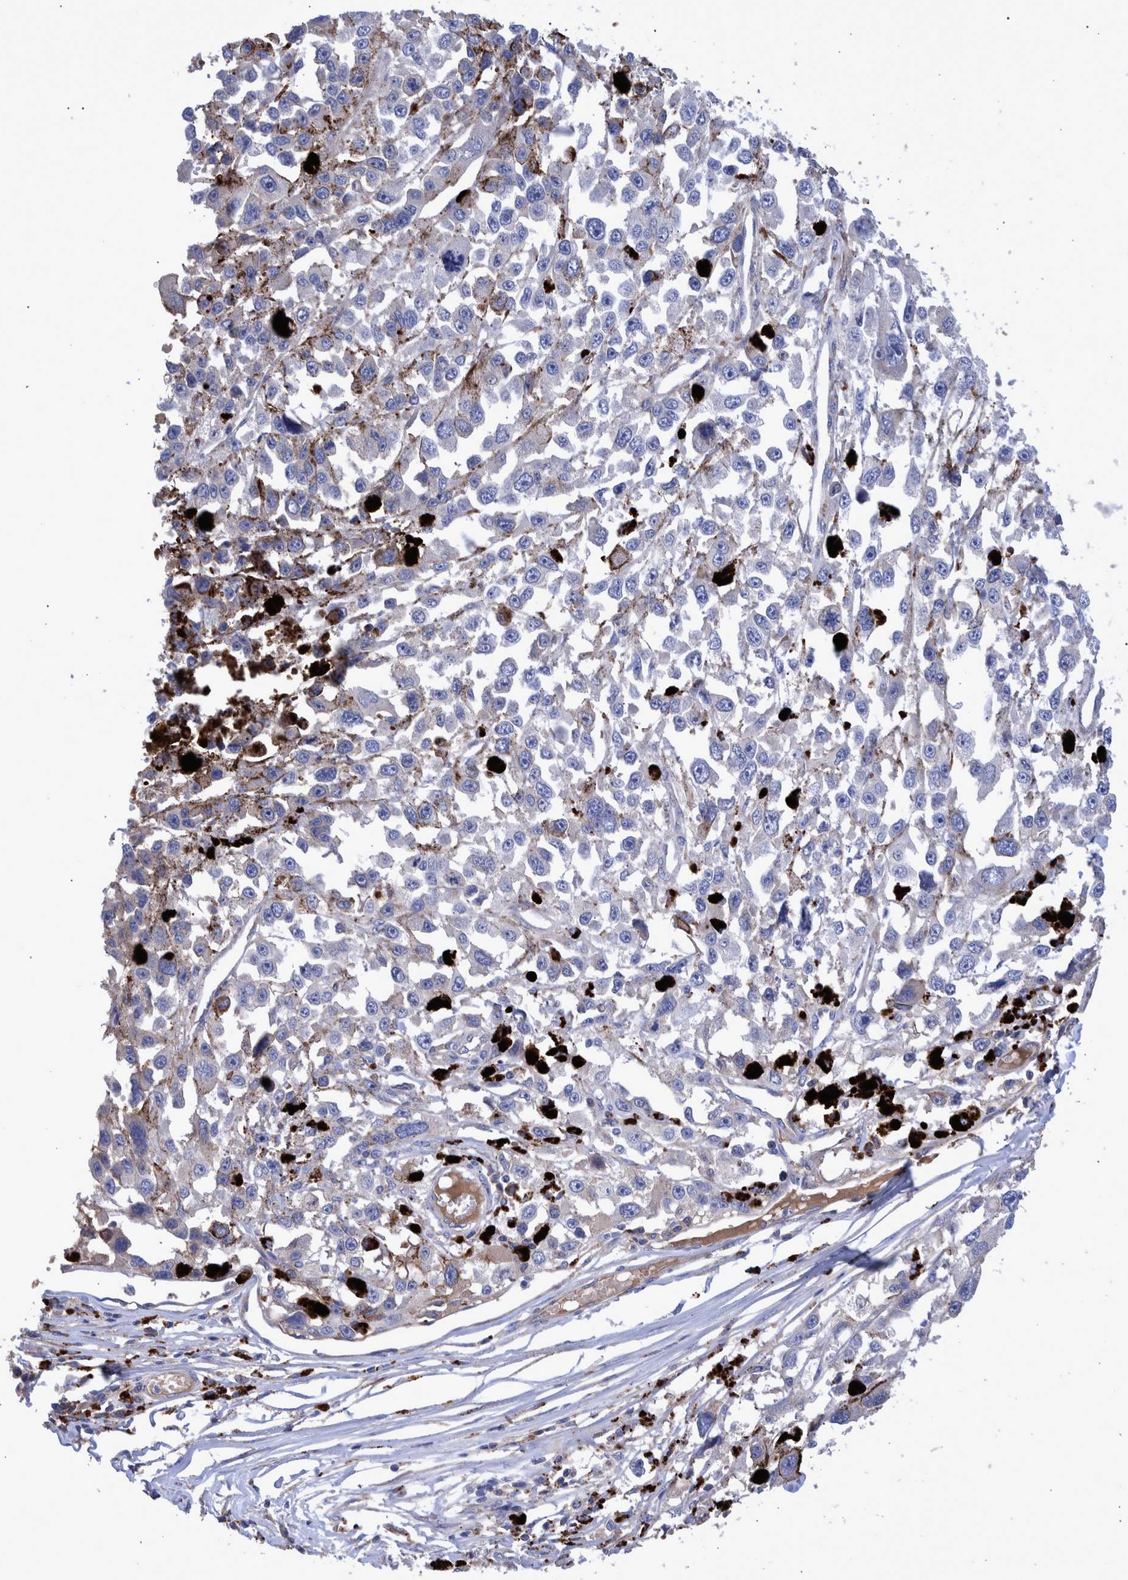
{"staining": {"intensity": "negative", "quantity": "none", "location": "none"}, "tissue": "melanoma", "cell_type": "Tumor cells", "image_type": "cancer", "snomed": [{"axis": "morphology", "description": "Malignant melanoma, Metastatic site"}, {"axis": "topography", "description": "Lymph node"}], "caption": "Melanoma was stained to show a protein in brown. There is no significant positivity in tumor cells. Nuclei are stained in blue.", "gene": "DLL4", "patient": {"sex": "male", "age": 59}}